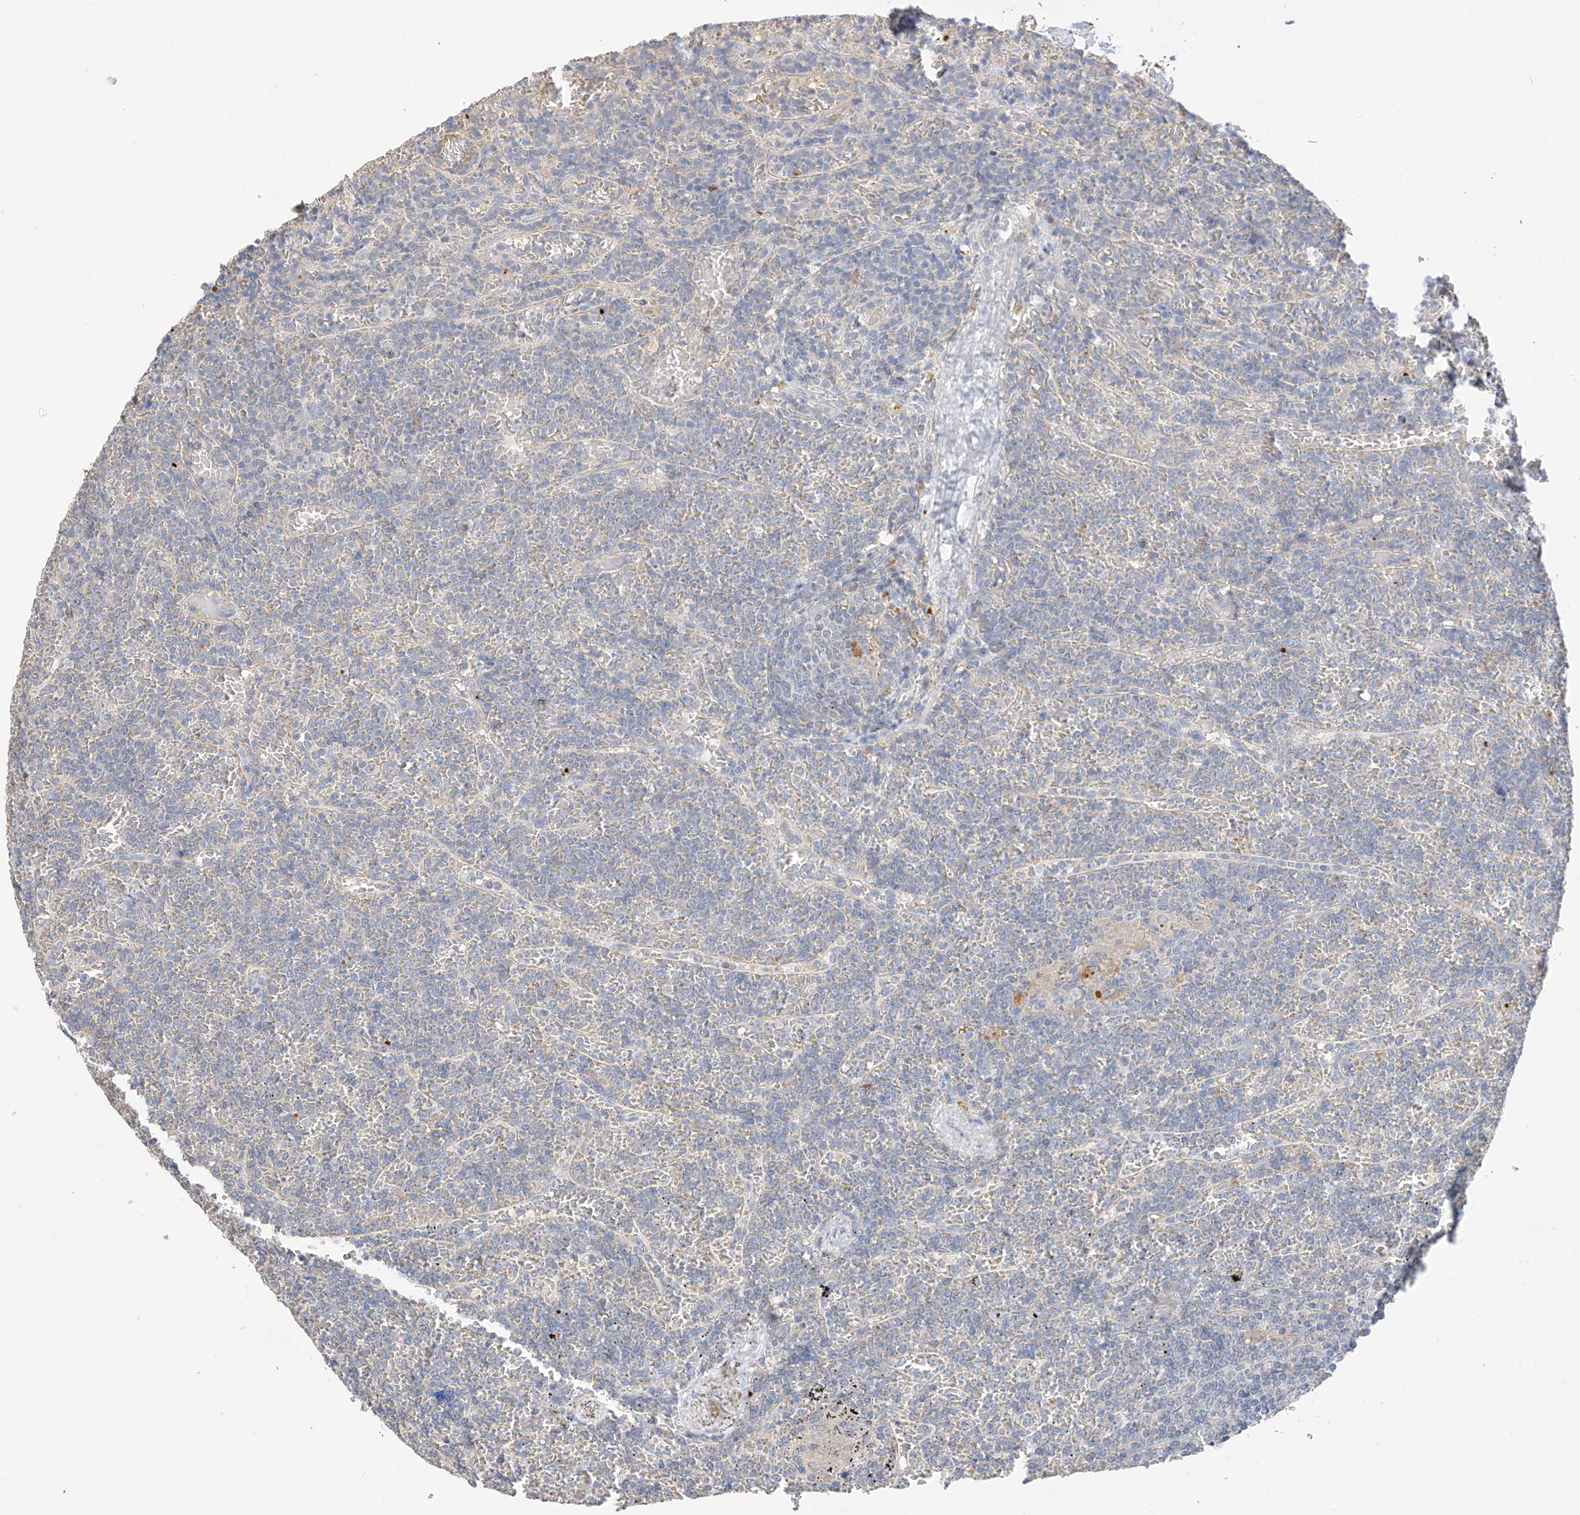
{"staining": {"intensity": "negative", "quantity": "none", "location": "none"}, "tissue": "lymphoma", "cell_type": "Tumor cells", "image_type": "cancer", "snomed": [{"axis": "morphology", "description": "Malignant lymphoma, non-Hodgkin's type, Low grade"}, {"axis": "topography", "description": "Spleen"}], "caption": "DAB (3,3'-diaminobenzidine) immunohistochemical staining of malignant lymphoma, non-Hodgkin's type (low-grade) reveals no significant expression in tumor cells. (Stains: DAB IHC with hematoxylin counter stain, Microscopy: brightfield microscopy at high magnification).", "gene": "CAPN13", "patient": {"sex": "female", "age": 19}}